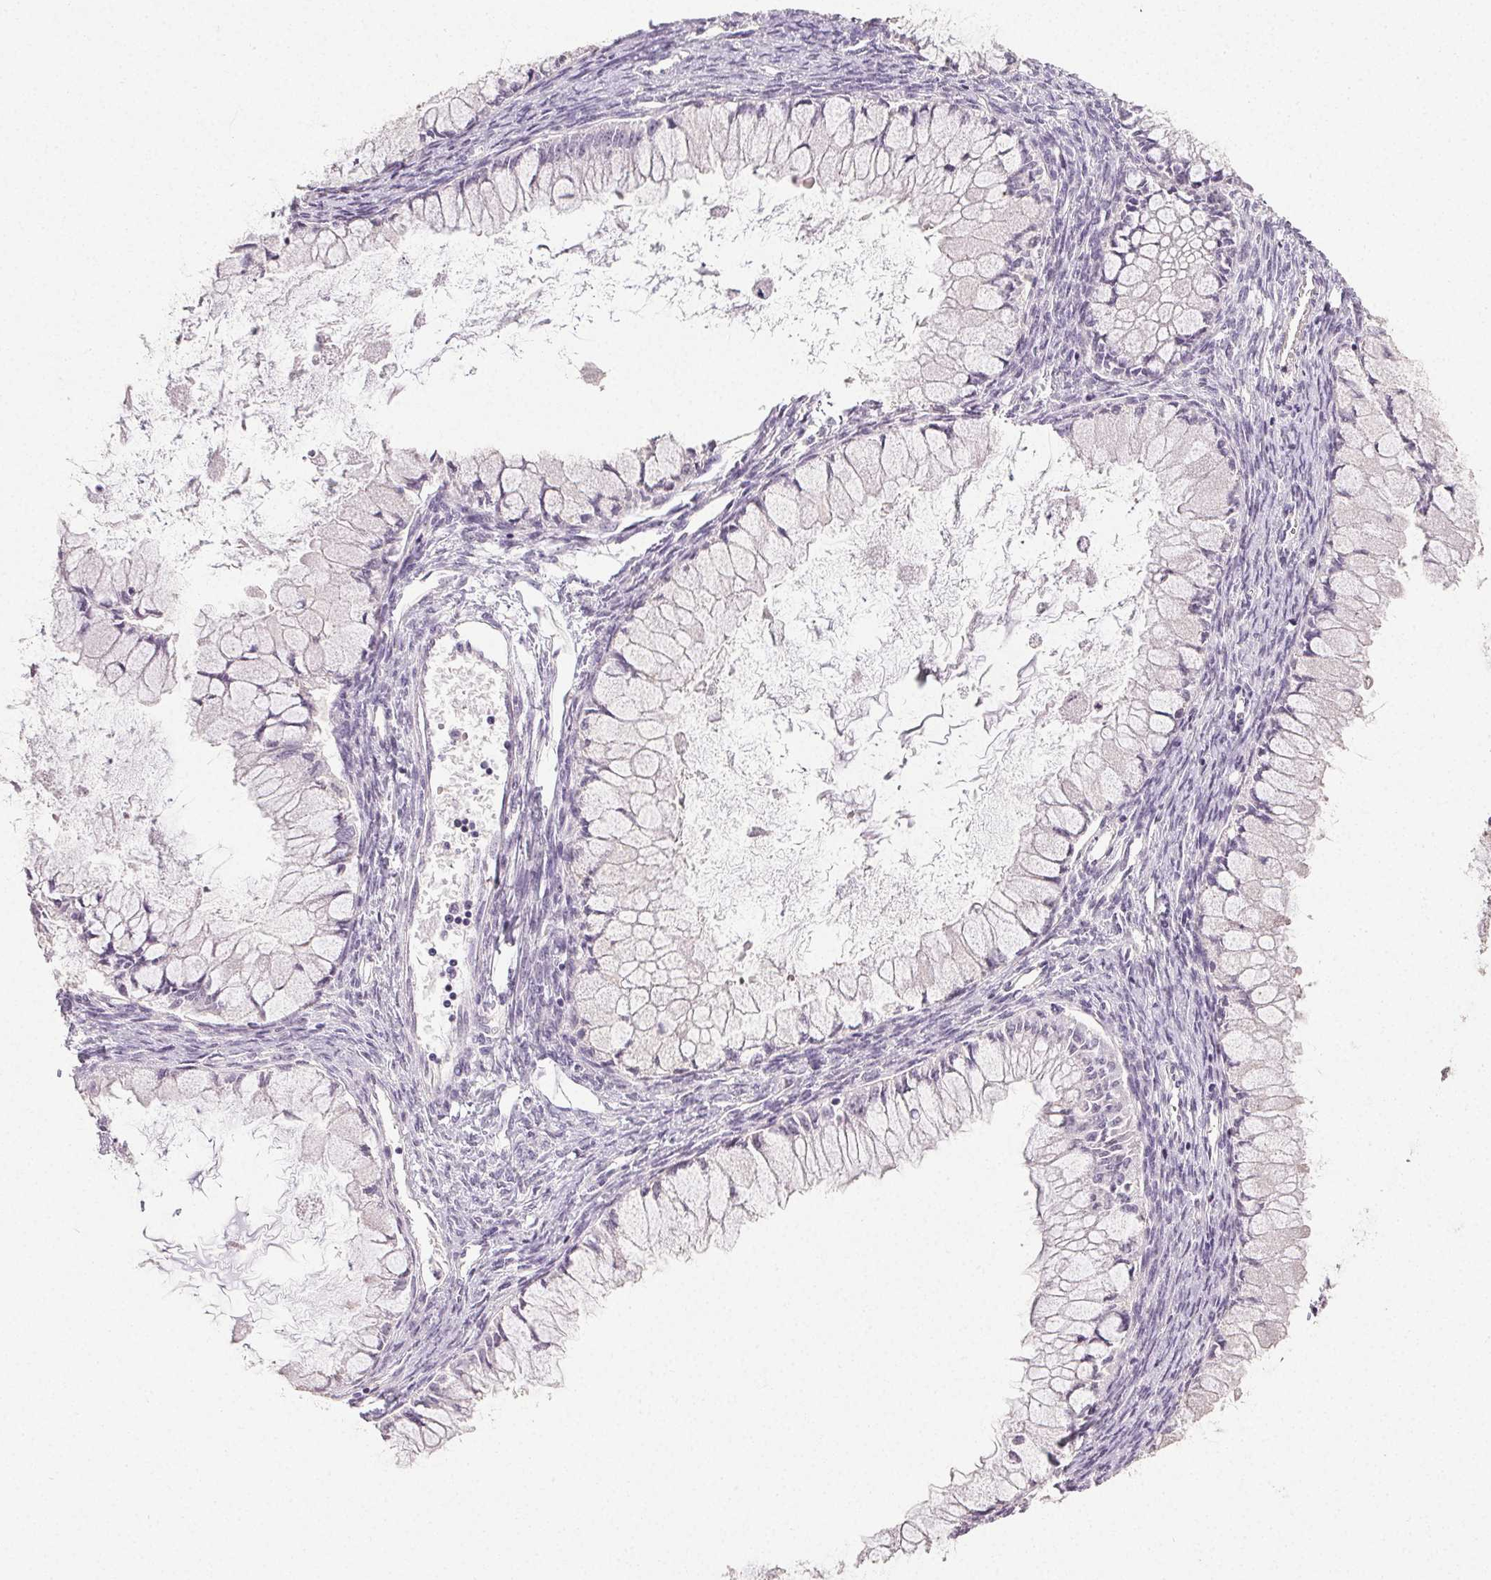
{"staining": {"intensity": "negative", "quantity": "none", "location": "none"}, "tissue": "ovarian cancer", "cell_type": "Tumor cells", "image_type": "cancer", "snomed": [{"axis": "morphology", "description": "Cystadenocarcinoma, mucinous, NOS"}, {"axis": "topography", "description": "Ovary"}], "caption": "Histopathology image shows no significant protein positivity in tumor cells of ovarian cancer.", "gene": "PLCB1", "patient": {"sex": "female", "age": 34}}